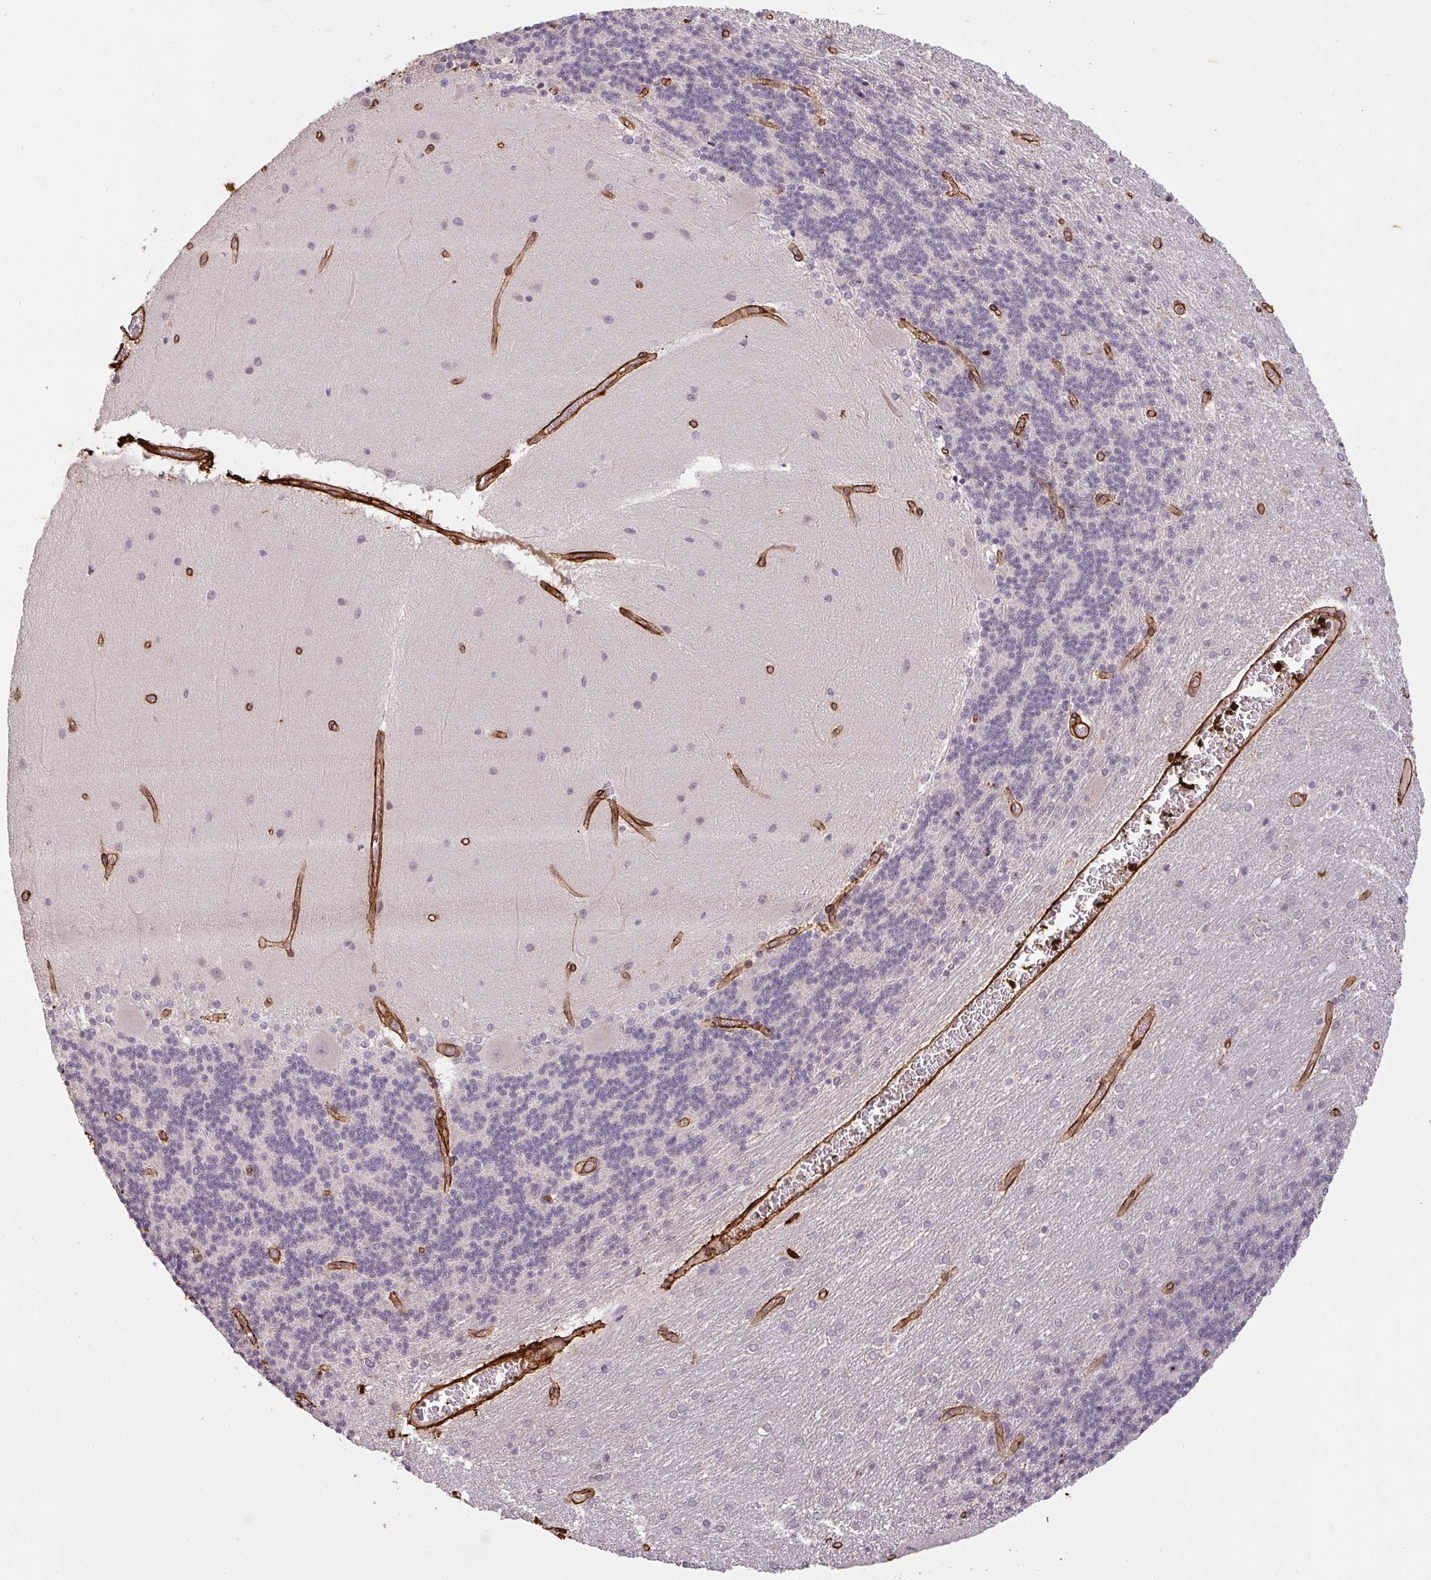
{"staining": {"intensity": "negative", "quantity": "none", "location": "none"}, "tissue": "cerebellum", "cell_type": "Cells in granular layer", "image_type": "normal", "snomed": [{"axis": "morphology", "description": "Normal tissue, NOS"}, {"axis": "topography", "description": "Cerebellum"}], "caption": "DAB (3,3'-diaminobenzidine) immunohistochemical staining of benign human cerebellum demonstrates no significant staining in cells in granular layer. (DAB immunohistochemistry (IHC) visualized using brightfield microscopy, high magnification).", "gene": "COL3A1", "patient": {"sex": "female", "age": 54}}